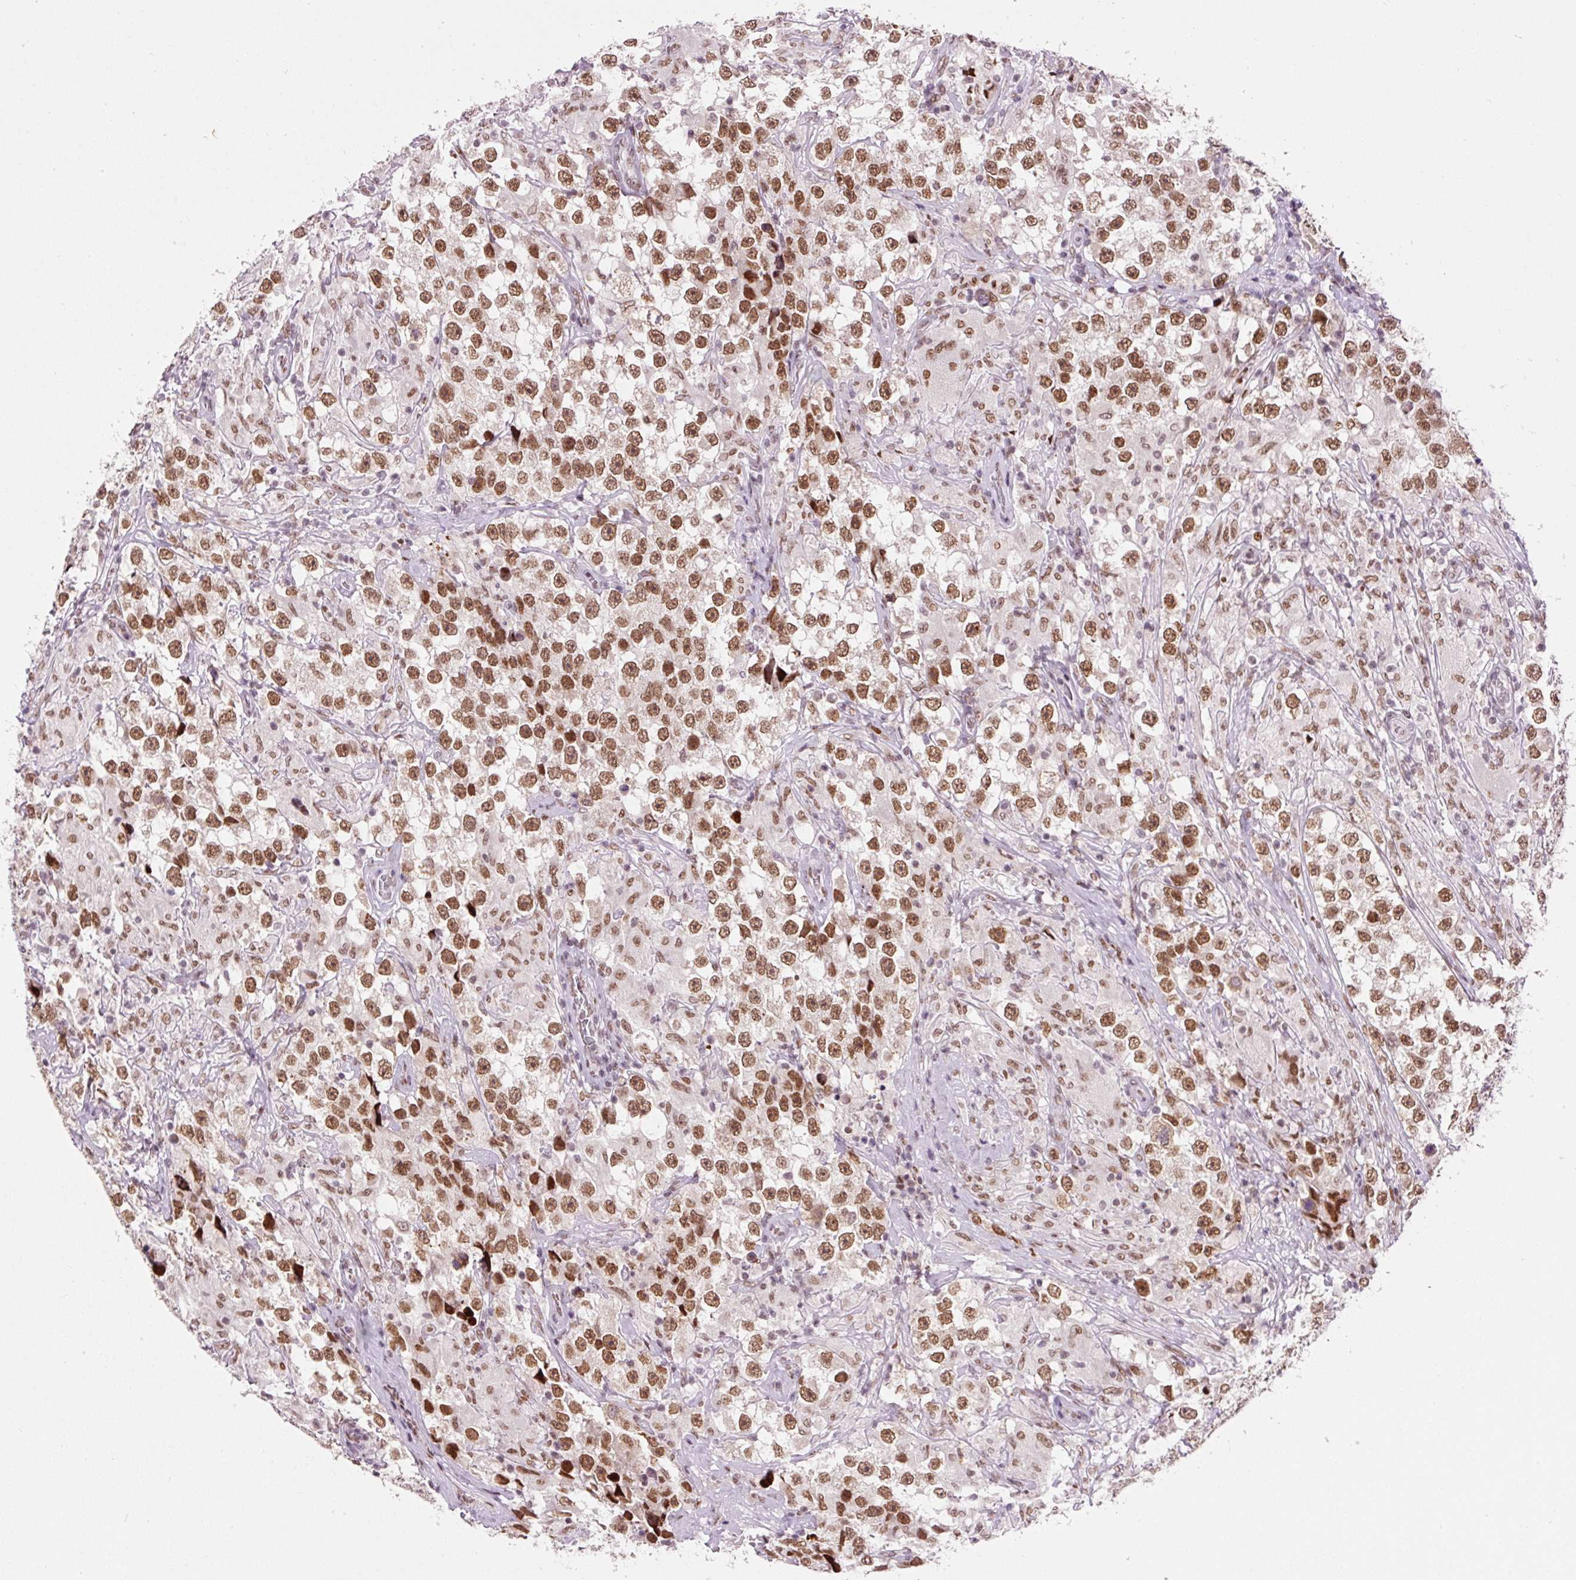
{"staining": {"intensity": "moderate", "quantity": ">75%", "location": "nuclear"}, "tissue": "testis cancer", "cell_type": "Tumor cells", "image_type": "cancer", "snomed": [{"axis": "morphology", "description": "Seminoma, NOS"}, {"axis": "topography", "description": "Testis"}], "caption": "Immunohistochemistry histopathology image of testis seminoma stained for a protein (brown), which displays medium levels of moderate nuclear positivity in about >75% of tumor cells.", "gene": "CCNL2", "patient": {"sex": "male", "age": 46}}